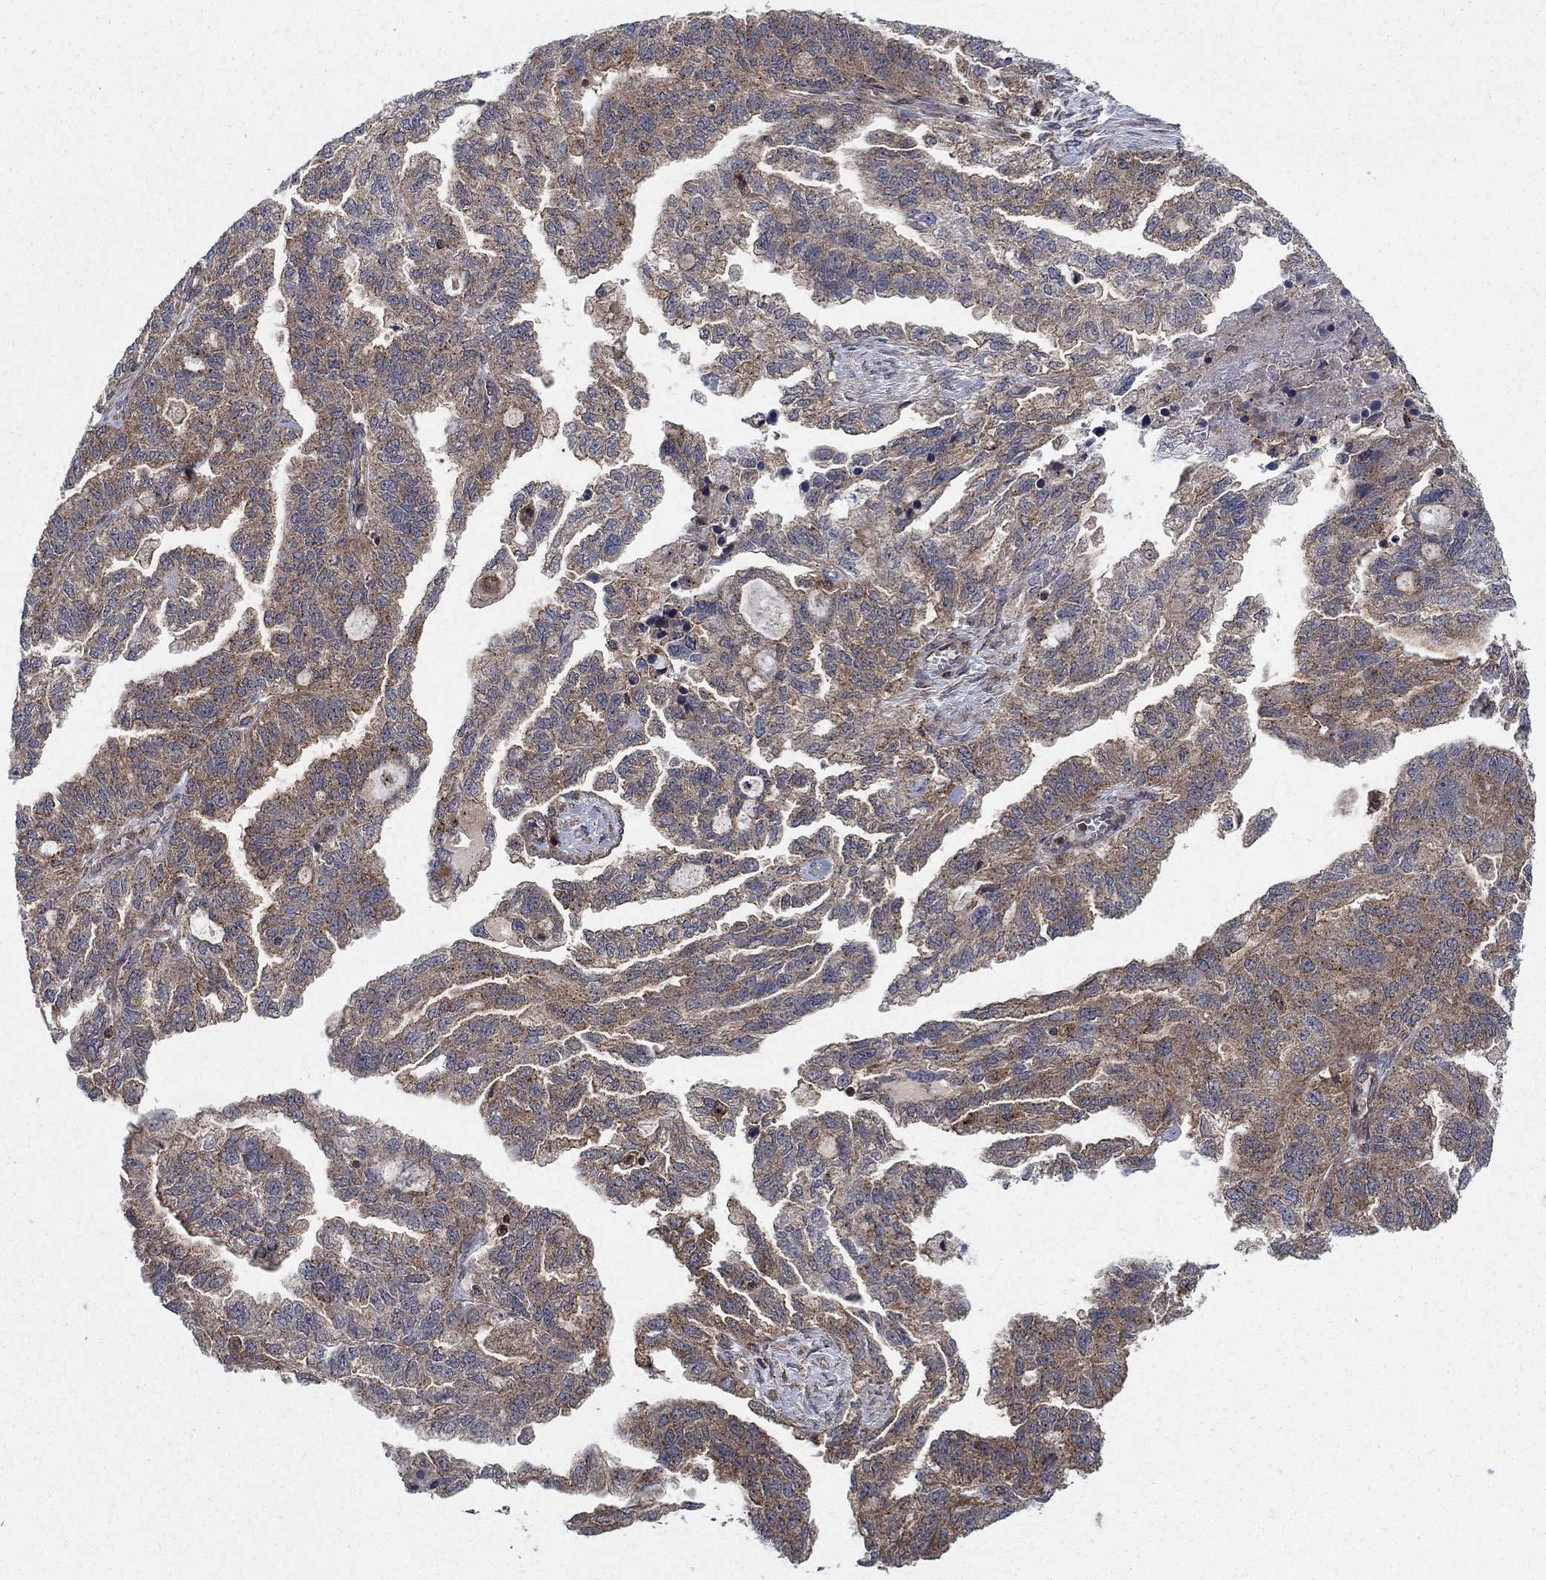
{"staining": {"intensity": "moderate", "quantity": "25%-75%", "location": "cytoplasmic/membranous"}, "tissue": "ovarian cancer", "cell_type": "Tumor cells", "image_type": "cancer", "snomed": [{"axis": "morphology", "description": "Cystadenocarcinoma, serous, NOS"}, {"axis": "topography", "description": "Ovary"}], "caption": "A brown stain shows moderate cytoplasmic/membranous expression of a protein in ovarian cancer (serous cystadenocarcinoma) tumor cells. The protein is stained brown, and the nuclei are stained in blue (DAB (3,3'-diaminobenzidine) IHC with brightfield microscopy, high magnification).", "gene": "IFI35", "patient": {"sex": "female", "age": 51}}